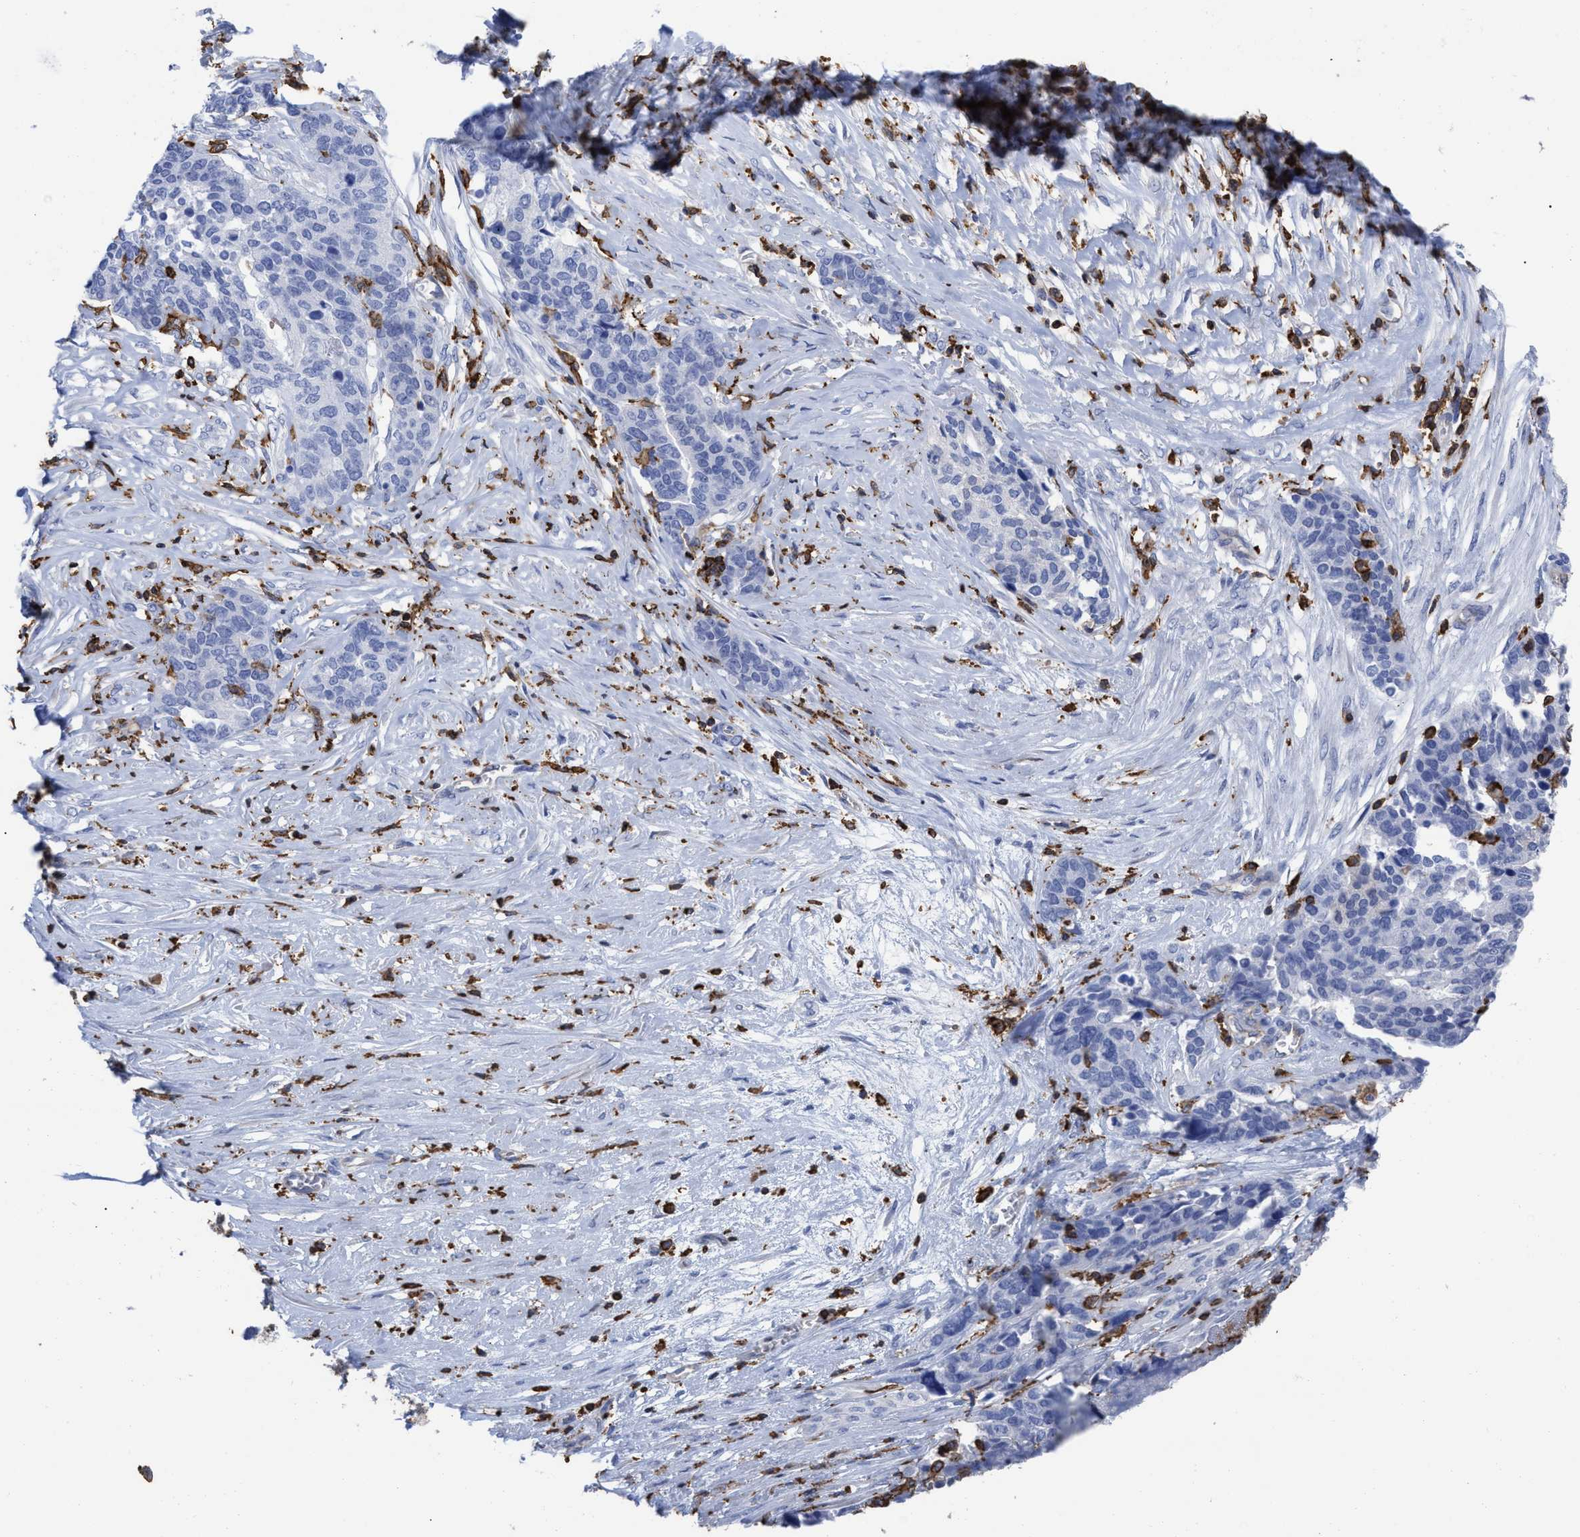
{"staining": {"intensity": "negative", "quantity": "none", "location": "none"}, "tissue": "ovarian cancer", "cell_type": "Tumor cells", "image_type": "cancer", "snomed": [{"axis": "morphology", "description": "Cystadenocarcinoma, serous, NOS"}, {"axis": "topography", "description": "Ovary"}], "caption": "Tumor cells show no significant staining in serous cystadenocarcinoma (ovarian).", "gene": "HCLS1", "patient": {"sex": "female", "age": 44}}